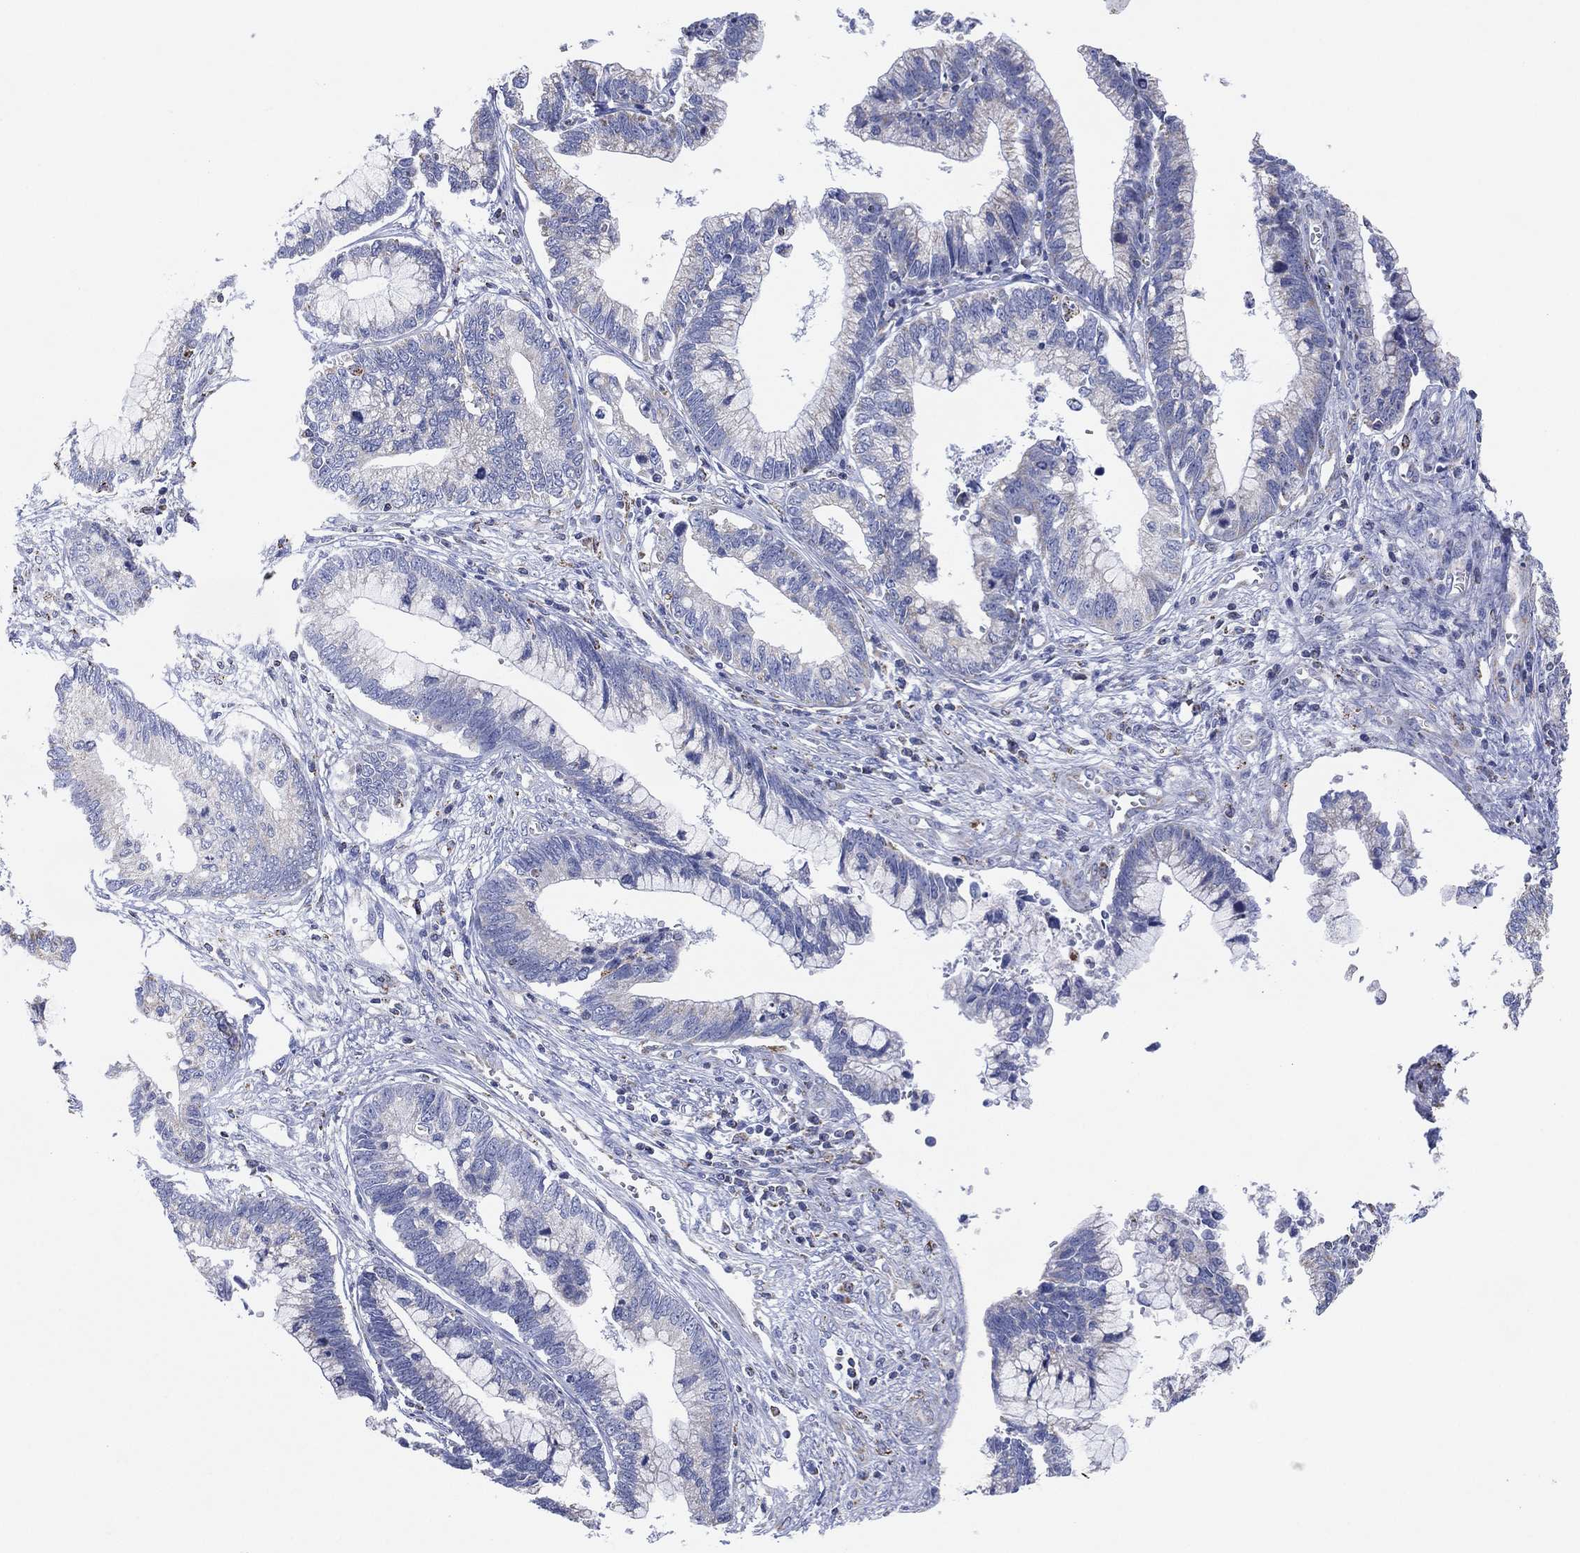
{"staining": {"intensity": "negative", "quantity": "none", "location": "none"}, "tissue": "cervical cancer", "cell_type": "Tumor cells", "image_type": "cancer", "snomed": [{"axis": "morphology", "description": "Adenocarcinoma, NOS"}, {"axis": "topography", "description": "Cervix"}], "caption": "Immunohistochemical staining of cervical cancer (adenocarcinoma) exhibits no significant positivity in tumor cells.", "gene": "CFTR", "patient": {"sex": "female", "age": 44}}